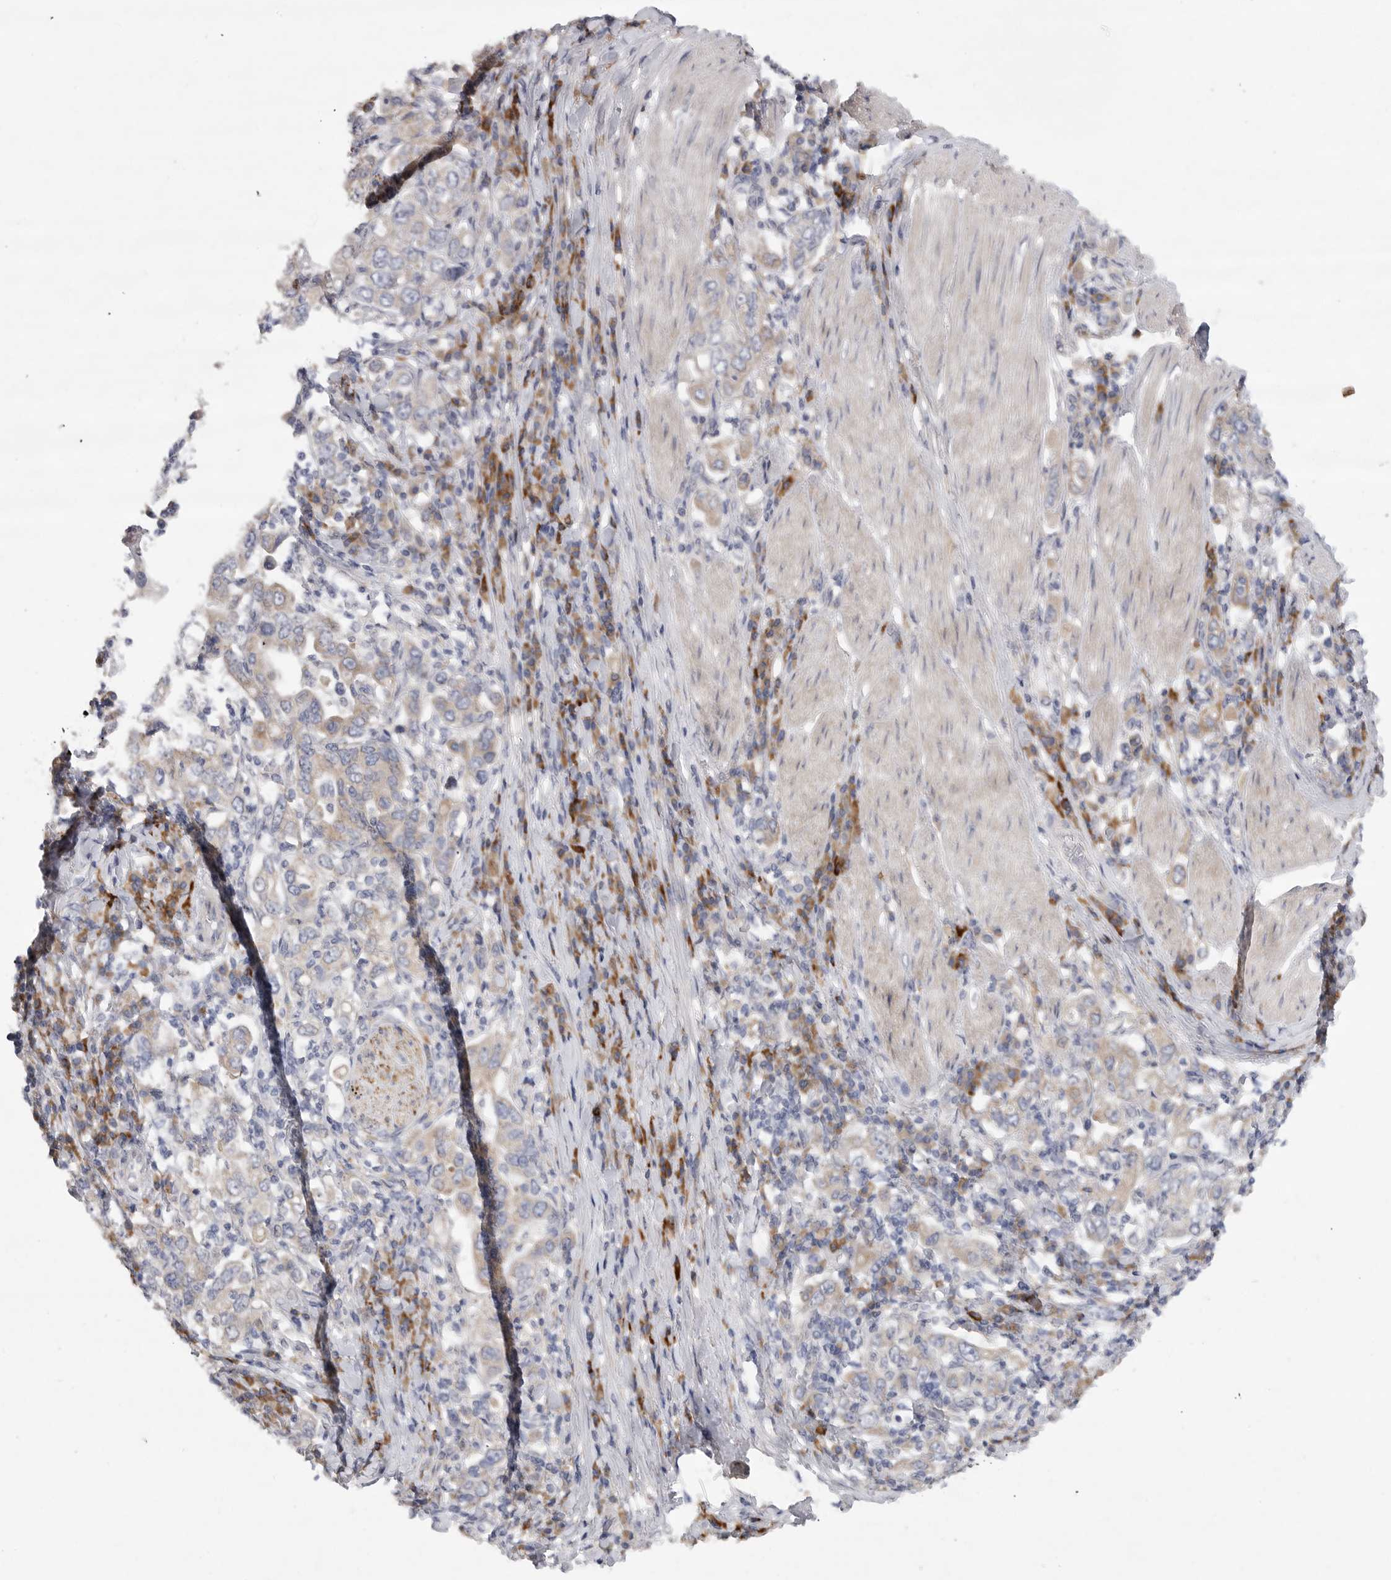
{"staining": {"intensity": "weak", "quantity": "25%-75%", "location": "cytoplasmic/membranous"}, "tissue": "stomach cancer", "cell_type": "Tumor cells", "image_type": "cancer", "snomed": [{"axis": "morphology", "description": "Adenocarcinoma, NOS"}, {"axis": "topography", "description": "Stomach, upper"}], "caption": "Human stomach cancer (adenocarcinoma) stained with a brown dye demonstrates weak cytoplasmic/membranous positive expression in about 25%-75% of tumor cells.", "gene": "EDEM3", "patient": {"sex": "male", "age": 62}}